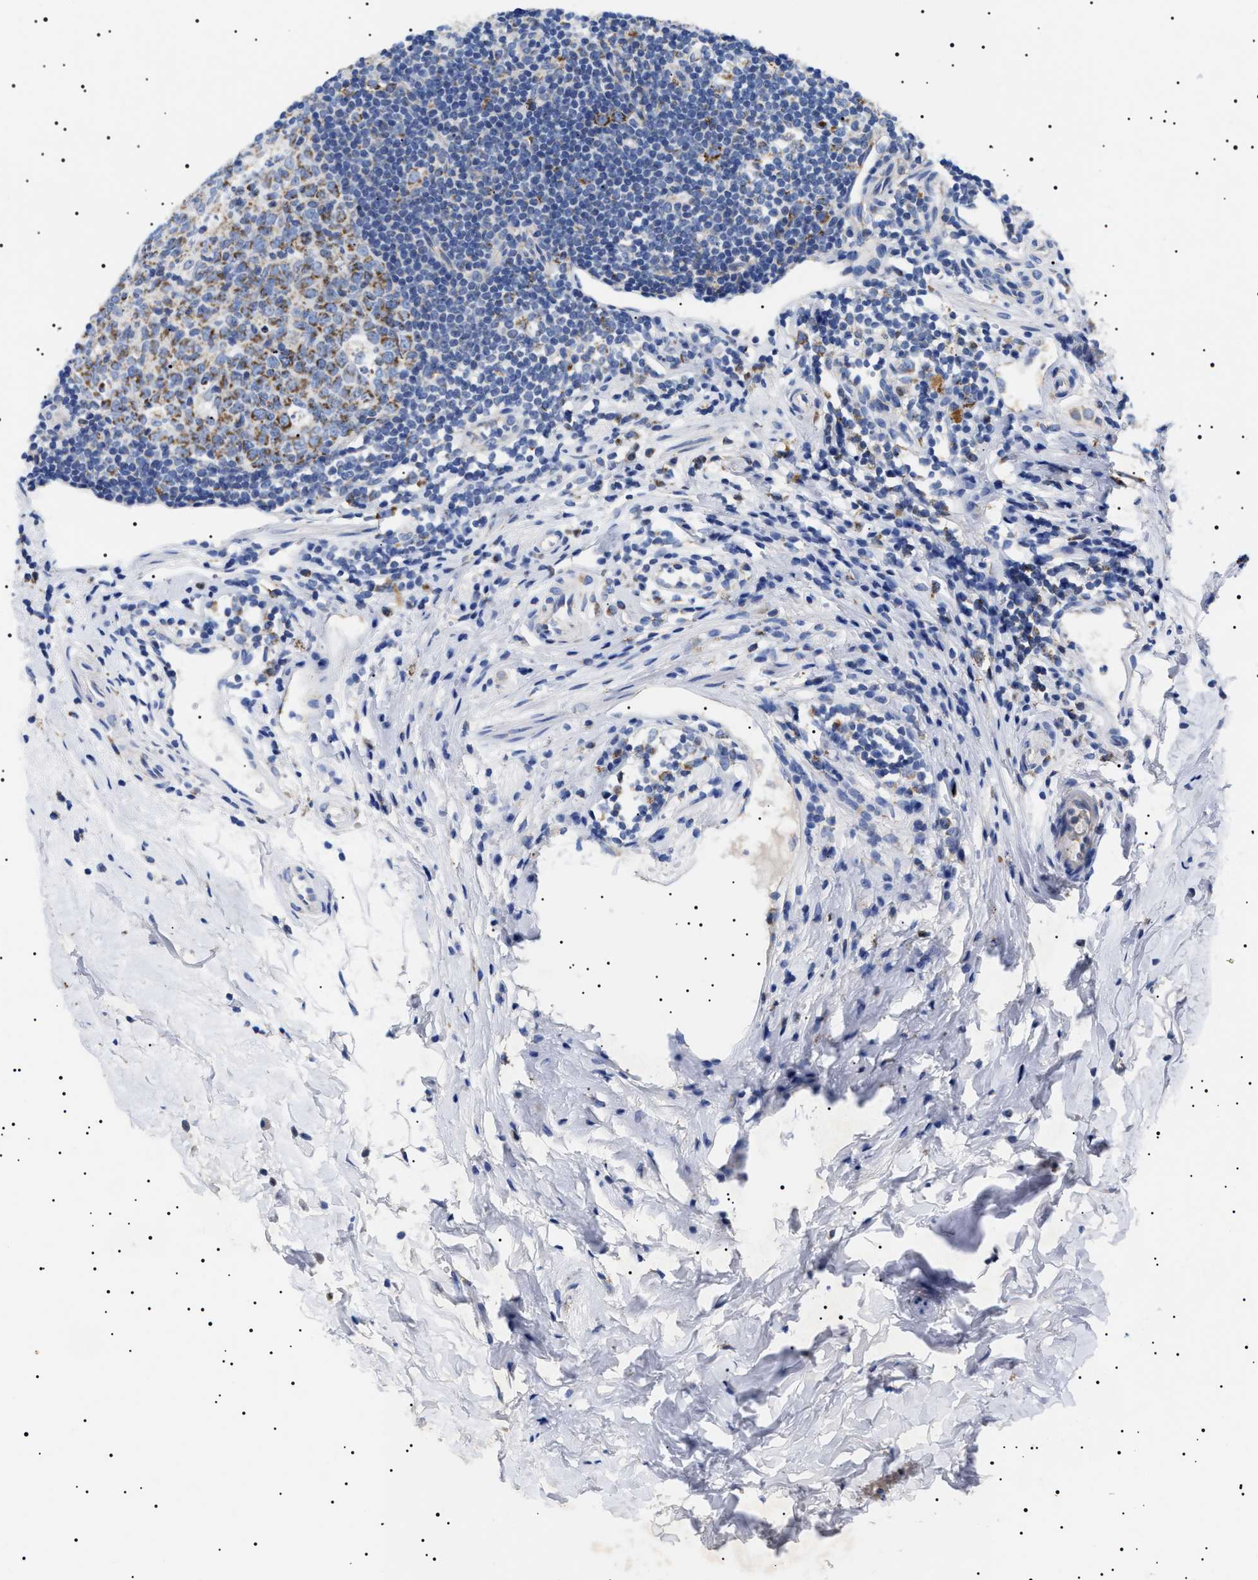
{"staining": {"intensity": "moderate", "quantity": ">75%", "location": "cytoplasmic/membranous"}, "tissue": "appendix", "cell_type": "Glandular cells", "image_type": "normal", "snomed": [{"axis": "morphology", "description": "Normal tissue, NOS"}, {"axis": "topography", "description": "Appendix"}], "caption": "Immunohistochemistry (IHC) (DAB (3,3'-diaminobenzidine)) staining of unremarkable human appendix displays moderate cytoplasmic/membranous protein positivity in about >75% of glandular cells.", "gene": "CHRDL2", "patient": {"sex": "female", "age": 20}}